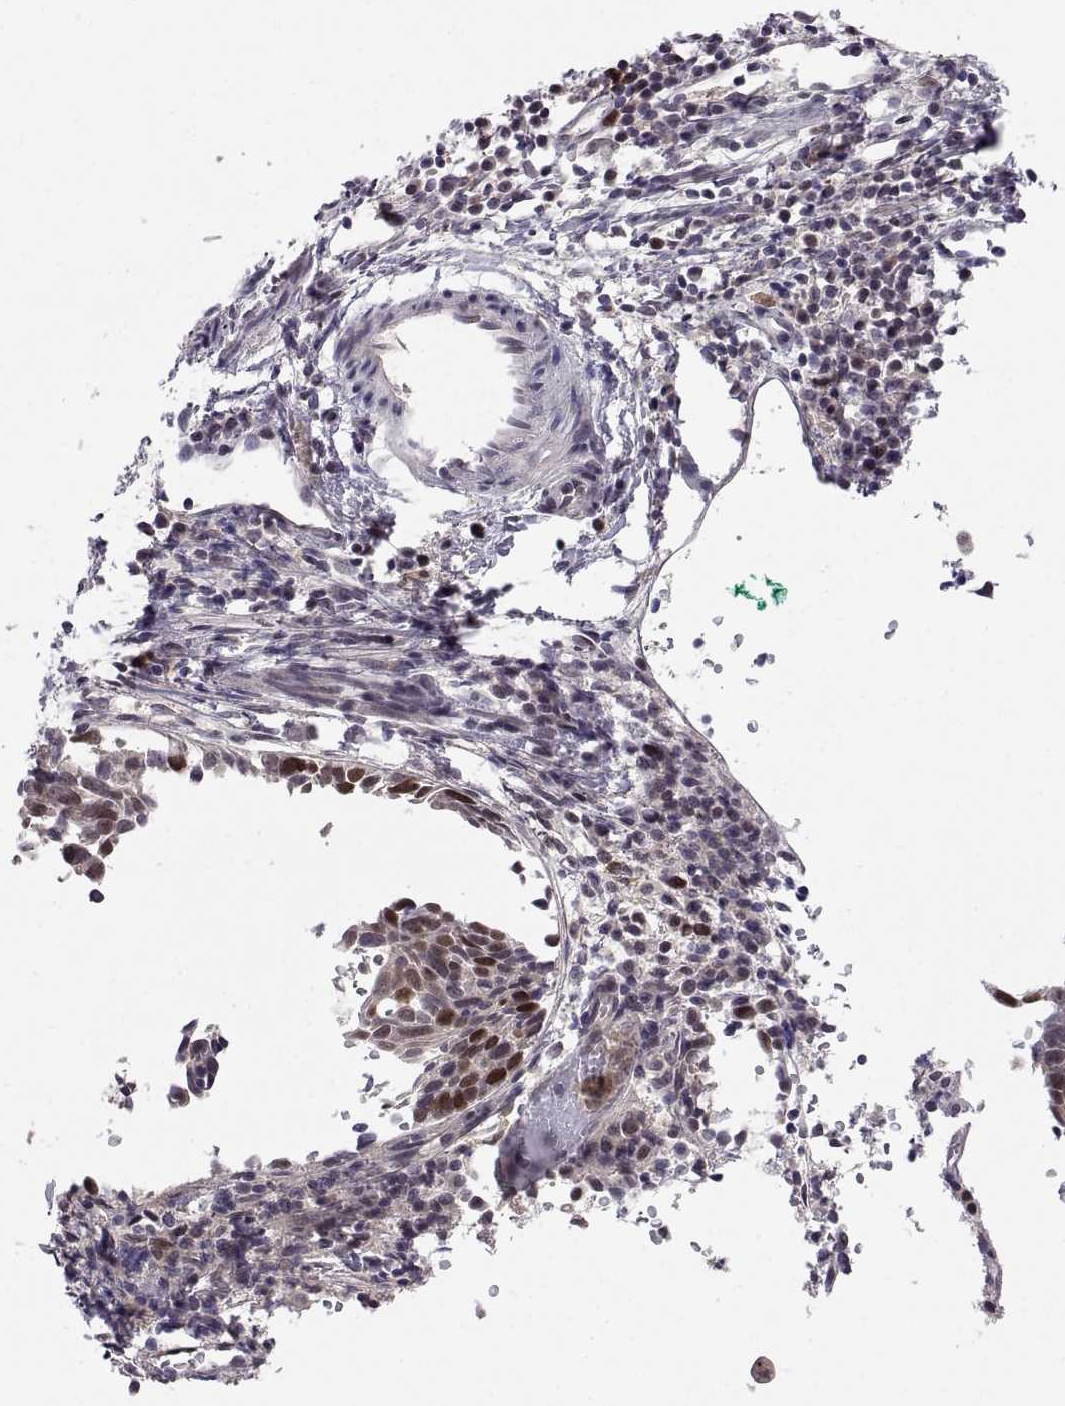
{"staining": {"intensity": "moderate", "quantity": "25%-75%", "location": "nuclear"}, "tissue": "lung cancer", "cell_type": "Tumor cells", "image_type": "cancer", "snomed": [{"axis": "morphology", "description": "Squamous cell carcinoma, NOS"}, {"axis": "topography", "description": "Lung"}], "caption": "Immunohistochemical staining of human lung squamous cell carcinoma displays moderate nuclear protein expression in approximately 25%-75% of tumor cells.", "gene": "CHFR", "patient": {"sex": "male", "age": 57}}